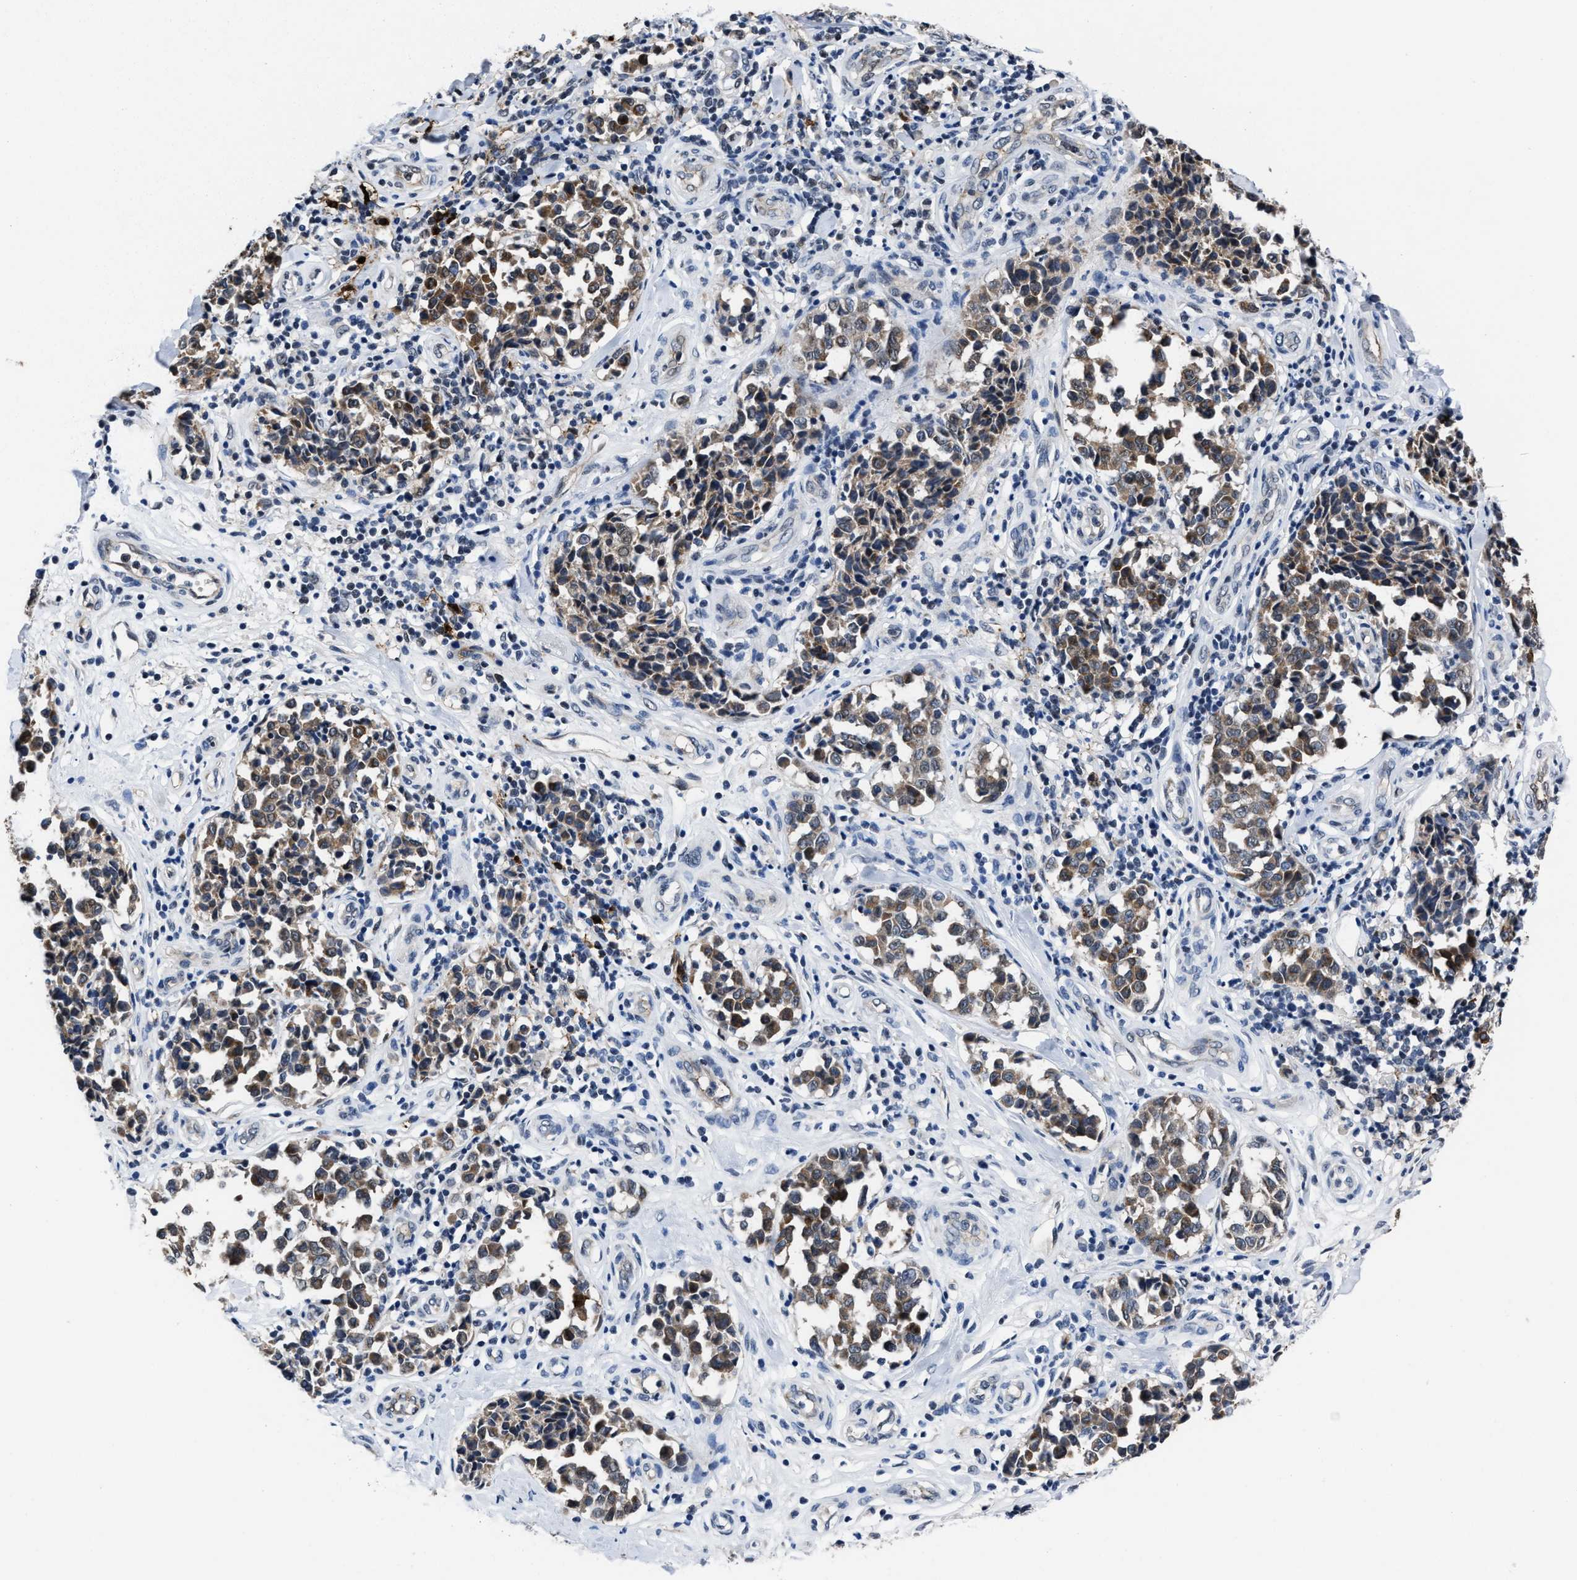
{"staining": {"intensity": "moderate", "quantity": ">75%", "location": "cytoplasmic/membranous"}, "tissue": "melanoma", "cell_type": "Tumor cells", "image_type": "cancer", "snomed": [{"axis": "morphology", "description": "Malignant melanoma, NOS"}, {"axis": "topography", "description": "Skin"}], "caption": "A high-resolution histopathology image shows immunohistochemistry staining of malignant melanoma, which exhibits moderate cytoplasmic/membranous positivity in approximately >75% of tumor cells. Nuclei are stained in blue.", "gene": "MARCKSL1", "patient": {"sex": "female", "age": 64}}